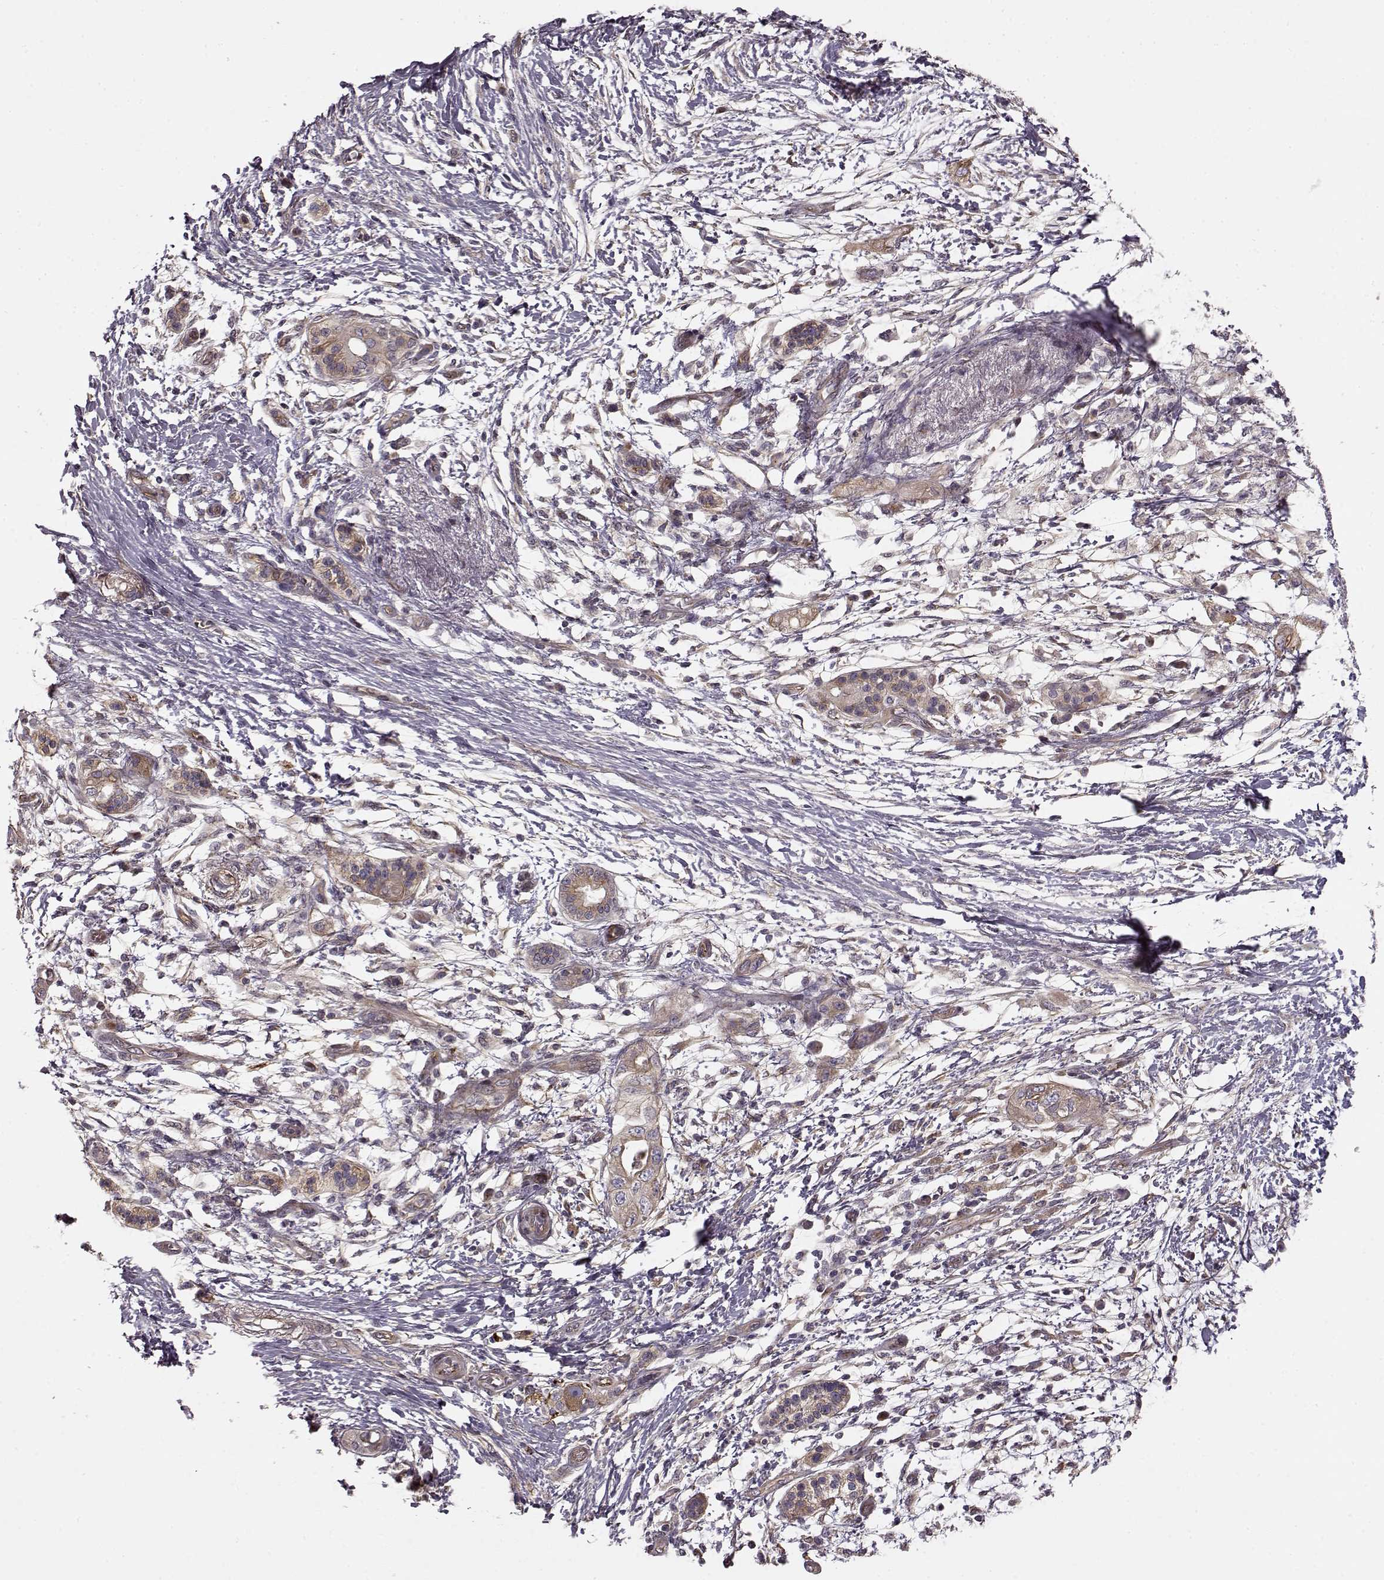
{"staining": {"intensity": "weak", "quantity": ">75%", "location": "cytoplasmic/membranous"}, "tissue": "pancreatic cancer", "cell_type": "Tumor cells", "image_type": "cancer", "snomed": [{"axis": "morphology", "description": "Adenocarcinoma, NOS"}, {"axis": "topography", "description": "Pancreas"}], "caption": "High-power microscopy captured an immunohistochemistry photomicrograph of pancreatic cancer (adenocarcinoma), revealing weak cytoplasmic/membranous positivity in approximately >75% of tumor cells.", "gene": "MTR", "patient": {"sex": "female", "age": 72}}